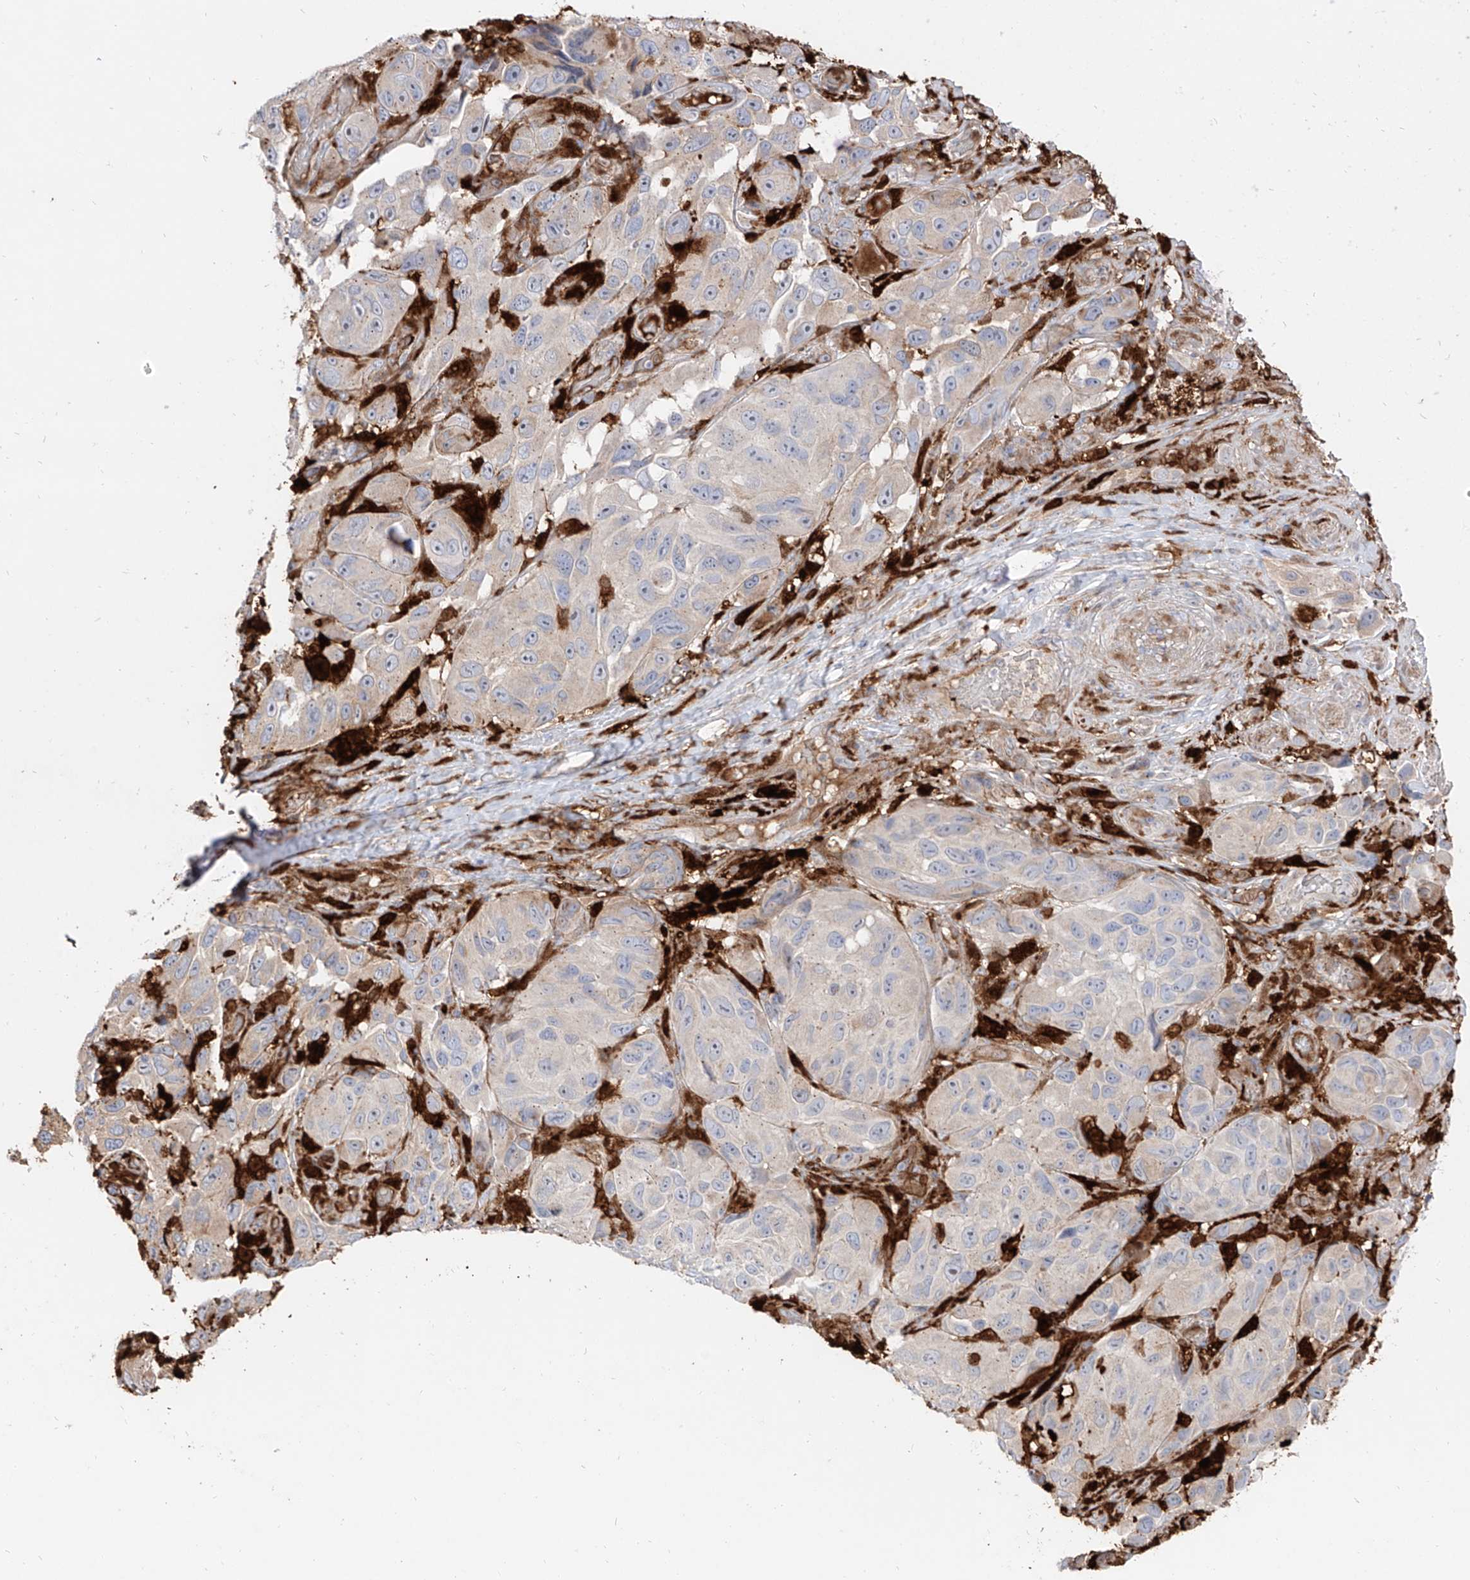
{"staining": {"intensity": "negative", "quantity": "none", "location": "none"}, "tissue": "melanoma", "cell_type": "Tumor cells", "image_type": "cancer", "snomed": [{"axis": "morphology", "description": "Malignant melanoma, NOS"}, {"axis": "topography", "description": "Skin"}], "caption": "Immunohistochemistry image of human melanoma stained for a protein (brown), which displays no expression in tumor cells.", "gene": "KYNU", "patient": {"sex": "female", "age": 73}}